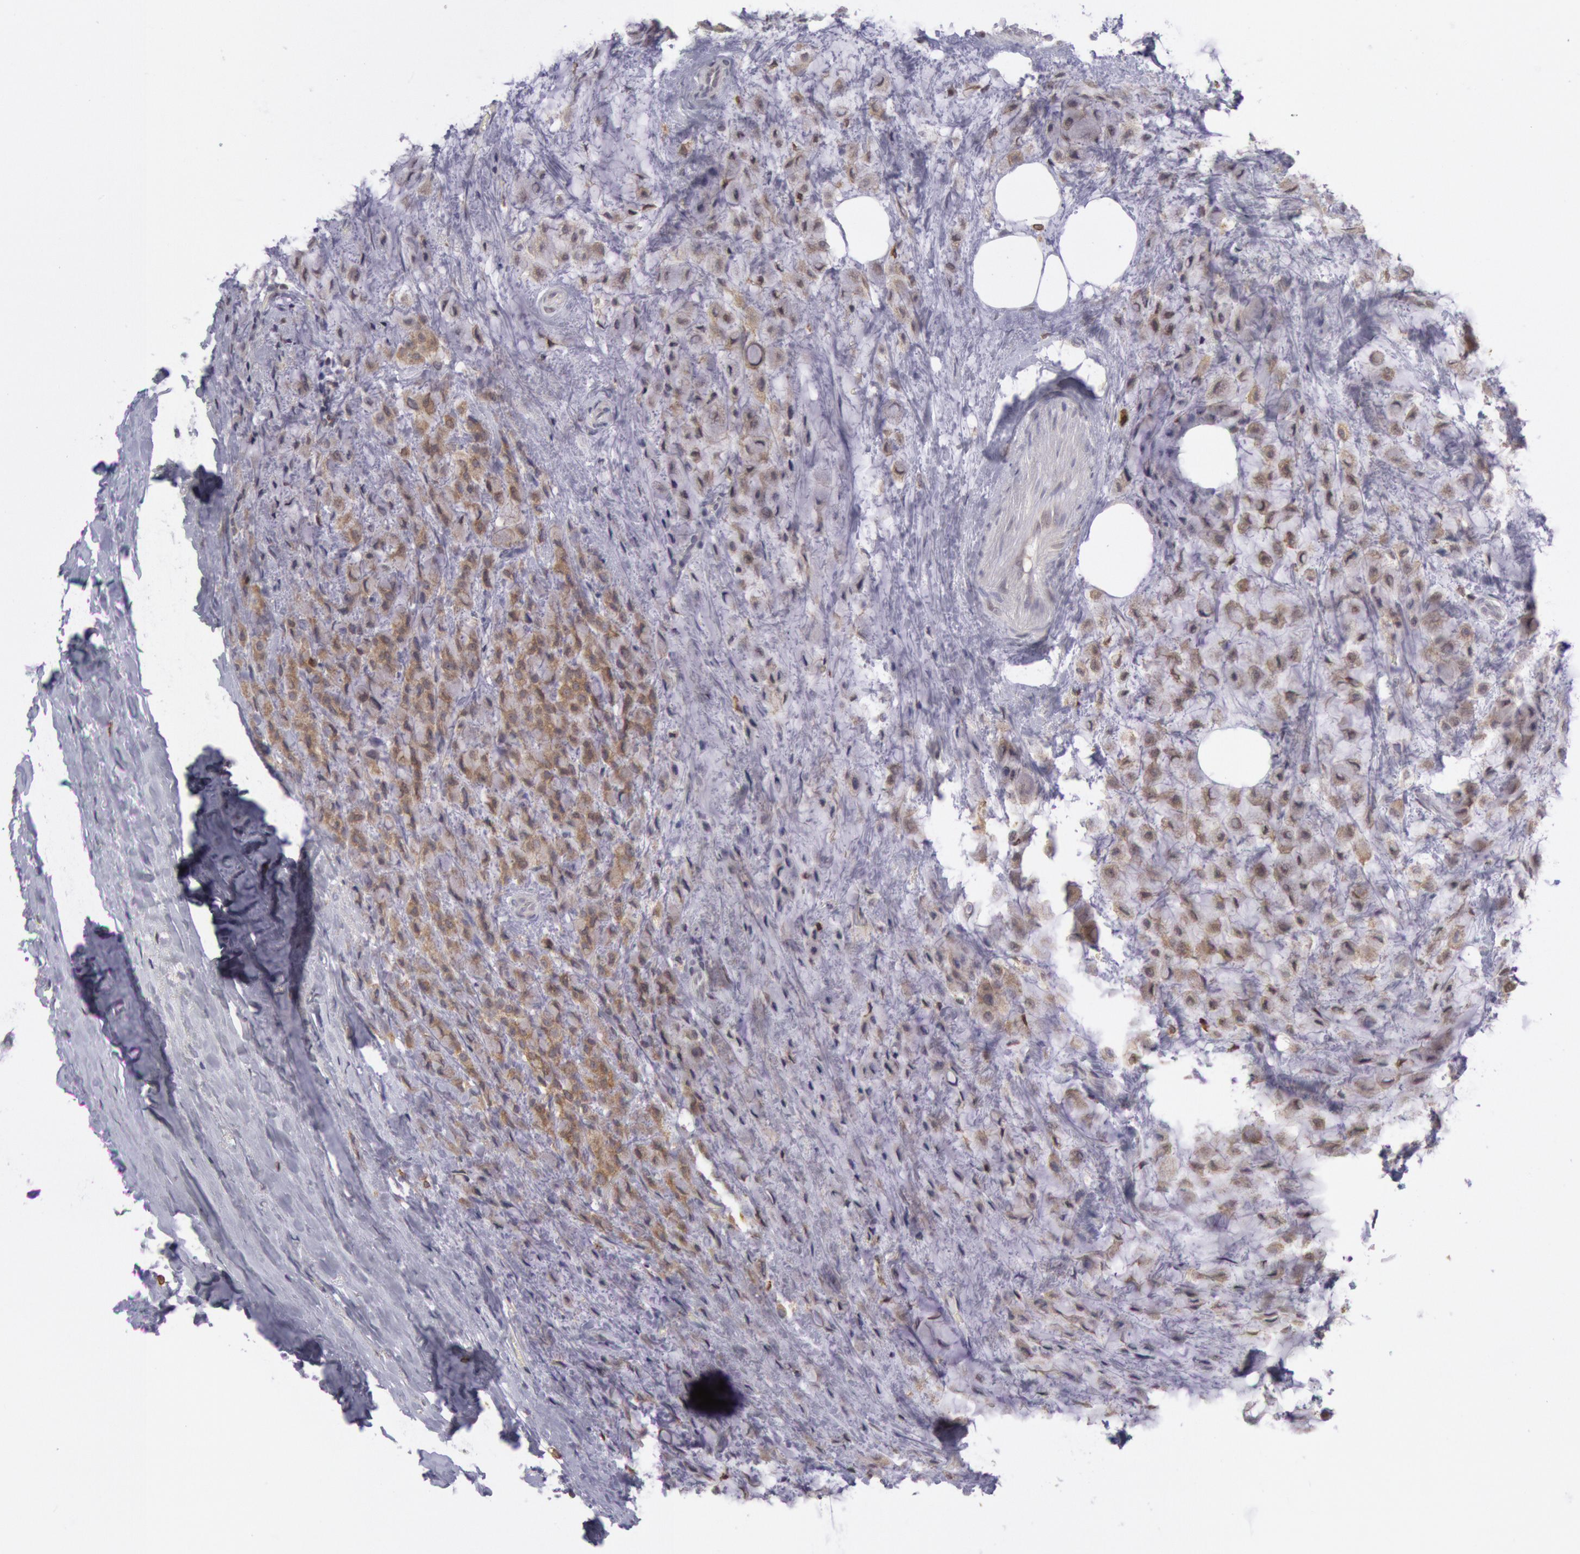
{"staining": {"intensity": "weak", "quantity": ">75%", "location": "cytoplasmic/membranous"}, "tissue": "breast cancer", "cell_type": "Tumor cells", "image_type": "cancer", "snomed": [{"axis": "morphology", "description": "Lobular carcinoma"}, {"axis": "topography", "description": "Breast"}], "caption": "IHC of breast lobular carcinoma displays low levels of weak cytoplasmic/membranous expression in approximately >75% of tumor cells.", "gene": "PTGS2", "patient": {"sex": "female", "age": 85}}